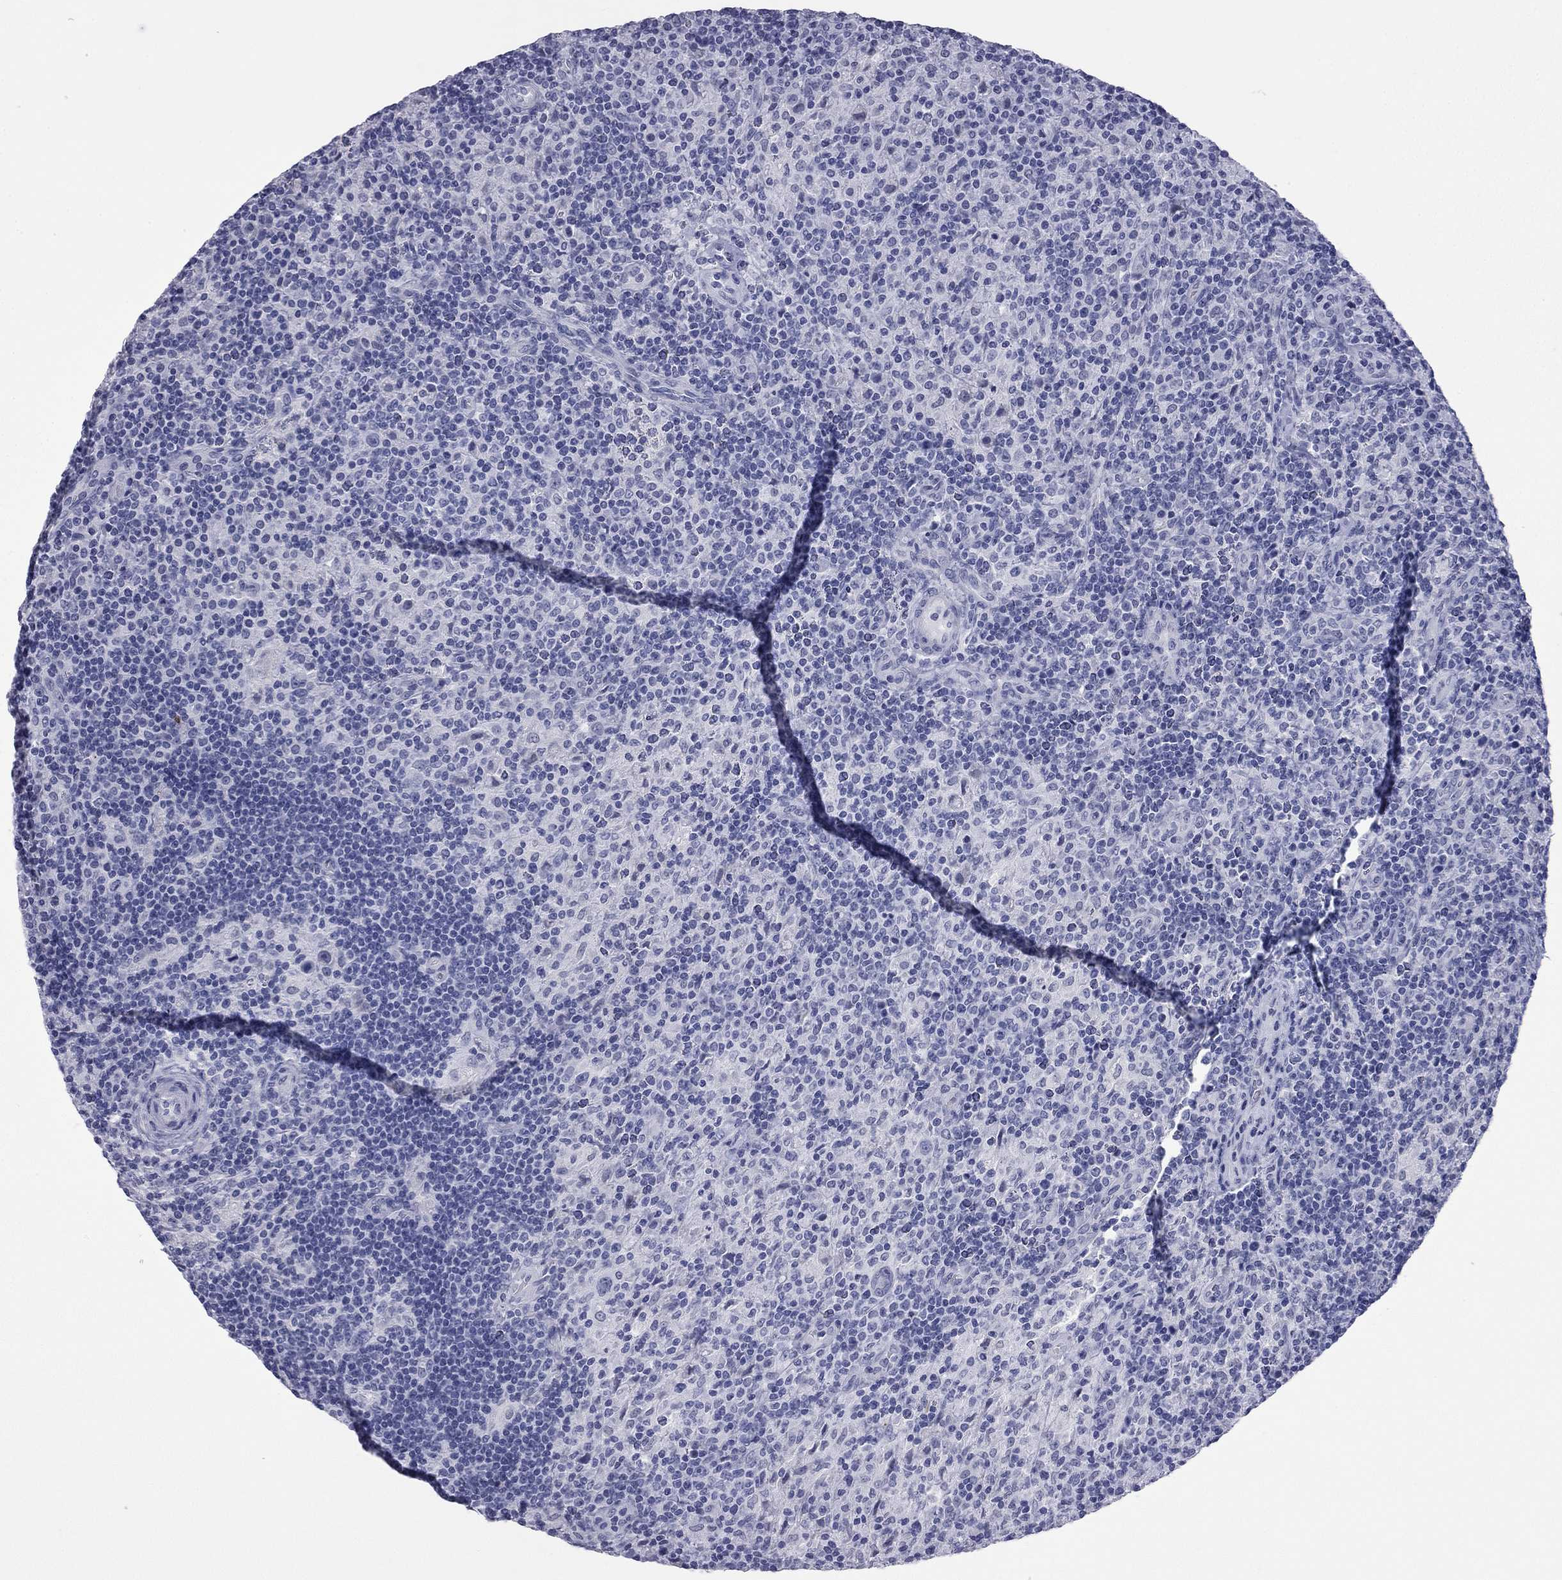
{"staining": {"intensity": "negative", "quantity": "none", "location": "none"}, "tissue": "lymphoma", "cell_type": "Tumor cells", "image_type": "cancer", "snomed": [{"axis": "morphology", "description": "Hodgkin's disease, NOS"}, {"axis": "topography", "description": "Lymph node"}], "caption": "An image of Hodgkin's disease stained for a protein exhibits no brown staining in tumor cells.", "gene": "AK8", "patient": {"sex": "male", "age": 70}}